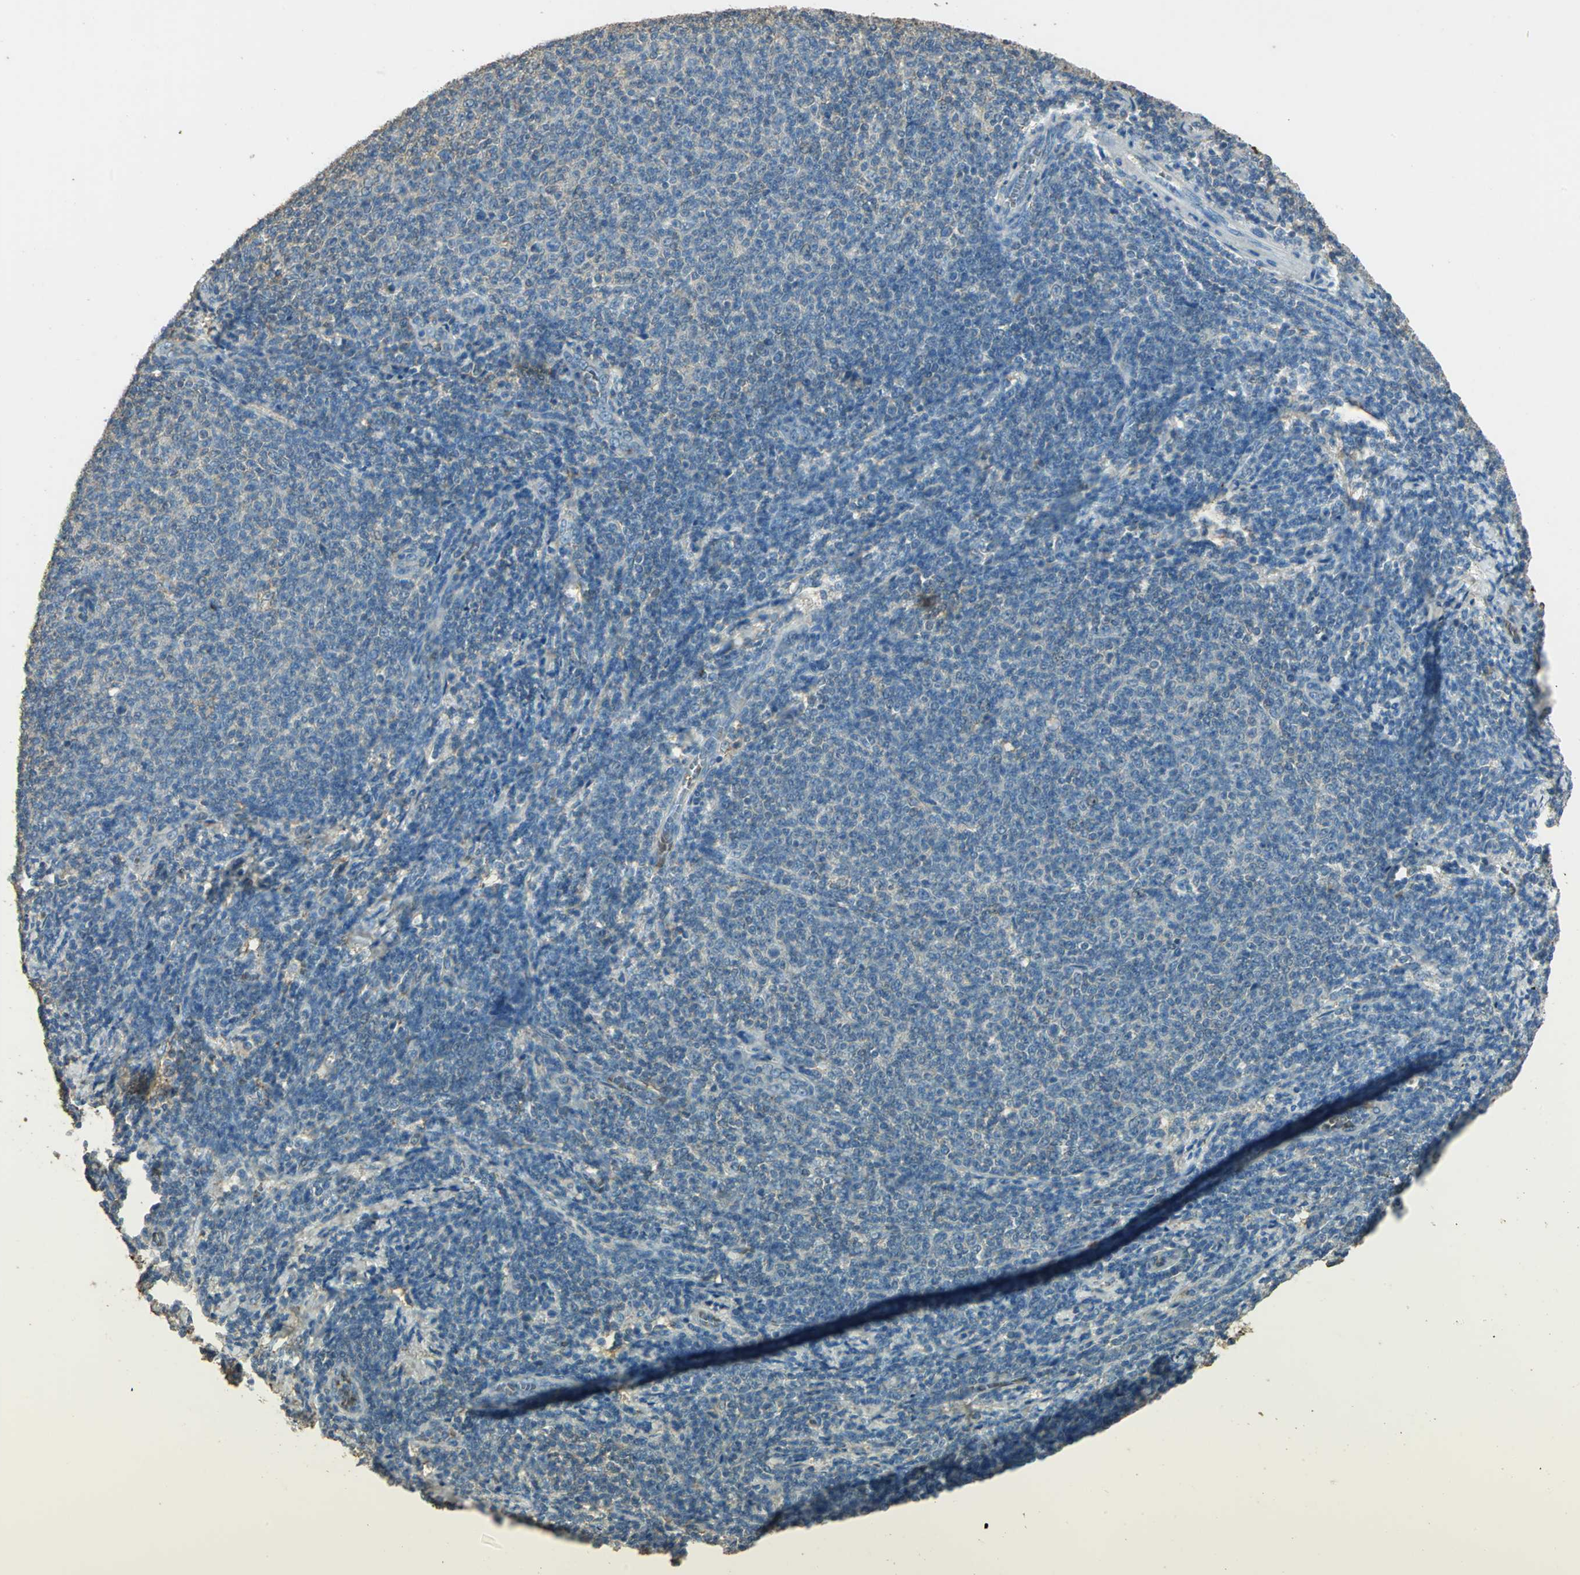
{"staining": {"intensity": "weak", "quantity": "<25%", "location": "cytoplasmic/membranous"}, "tissue": "lymphoma", "cell_type": "Tumor cells", "image_type": "cancer", "snomed": [{"axis": "morphology", "description": "Malignant lymphoma, non-Hodgkin's type, Low grade"}, {"axis": "topography", "description": "Lymph node"}], "caption": "IHC image of lymphoma stained for a protein (brown), which demonstrates no positivity in tumor cells.", "gene": "TRAPPC2", "patient": {"sex": "male", "age": 66}}